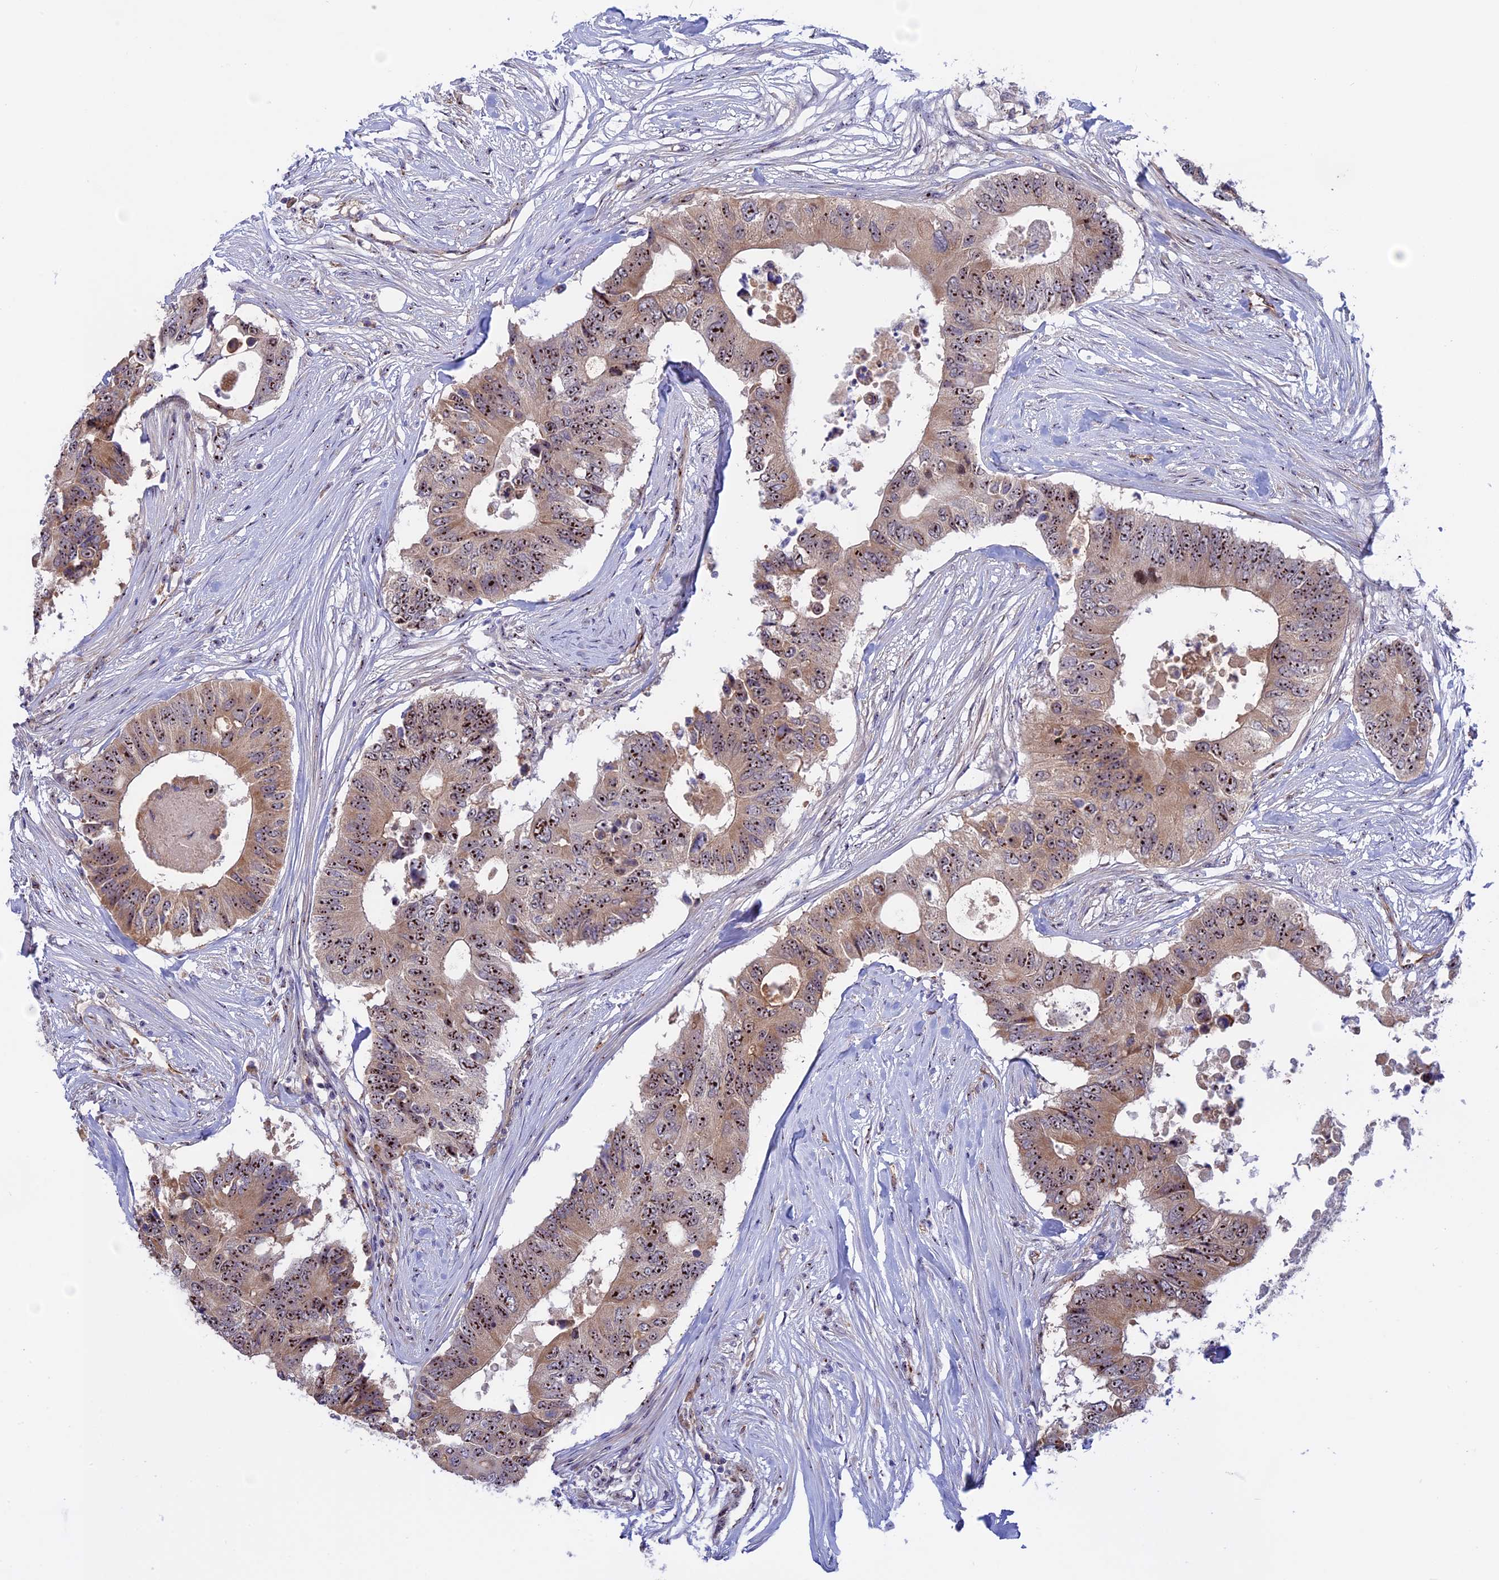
{"staining": {"intensity": "strong", "quantity": ">75%", "location": "cytoplasmic/membranous,nuclear"}, "tissue": "colorectal cancer", "cell_type": "Tumor cells", "image_type": "cancer", "snomed": [{"axis": "morphology", "description": "Adenocarcinoma, NOS"}, {"axis": "topography", "description": "Colon"}], "caption": "Tumor cells exhibit high levels of strong cytoplasmic/membranous and nuclear staining in approximately >75% of cells in colorectal cancer.", "gene": "DBNDD1", "patient": {"sex": "male", "age": 71}}